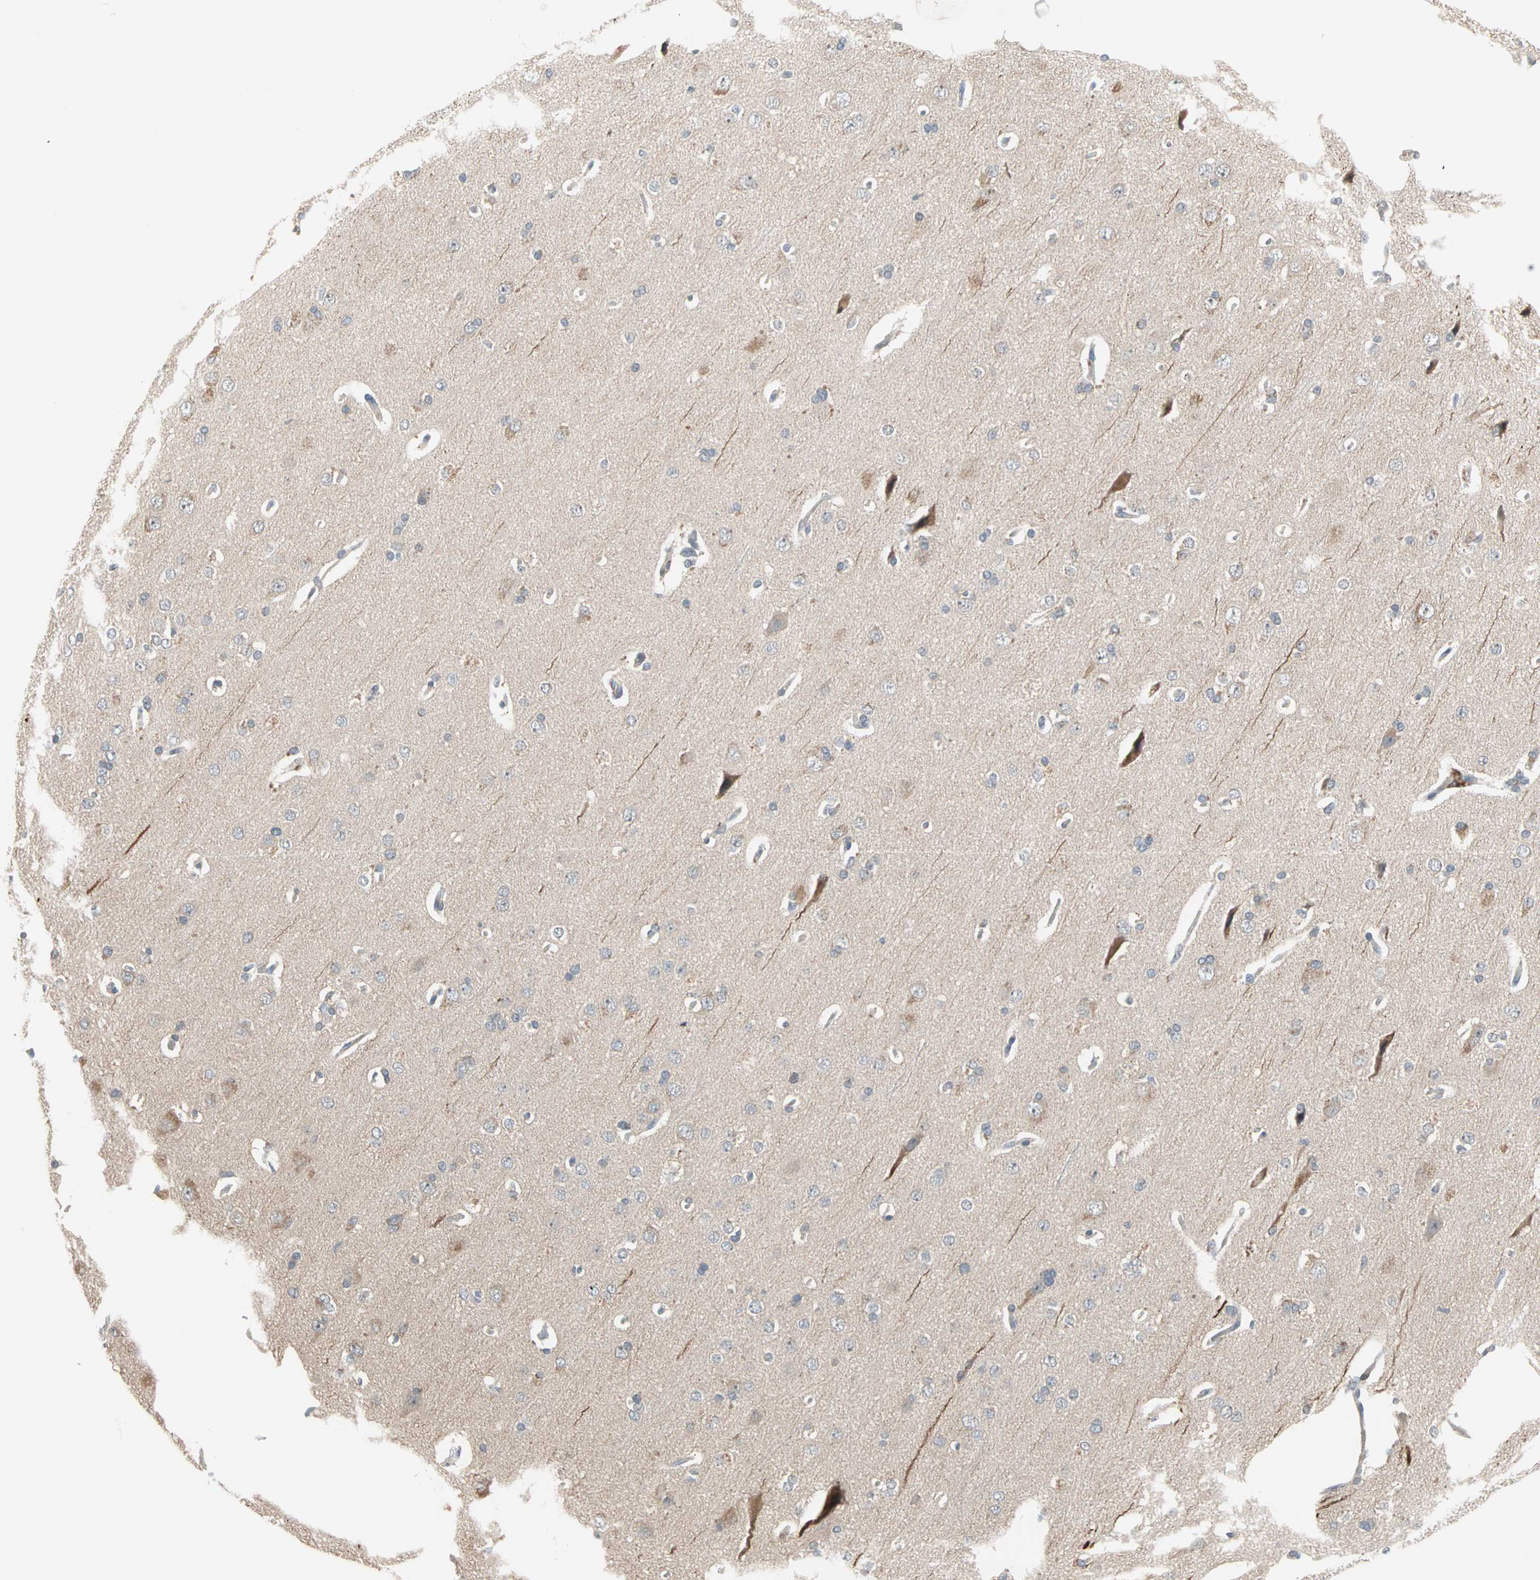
{"staining": {"intensity": "negative", "quantity": "none", "location": "none"}, "tissue": "cerebral cortex", "cell_type": "Endothelial cells", "image_type": "normal", "snomed": [{"axis": "morphology", "description": "Normal tissue, NOS"}, {"axis": "topography", "description": "Cerebral cortex"}], "caption": "Human cerebral cortex stained for a protein using immunohistochemistry reveals no positivity in endothelial cells.", "gene": "PROS1", "patient": {"sex": "male", "age": 62}}